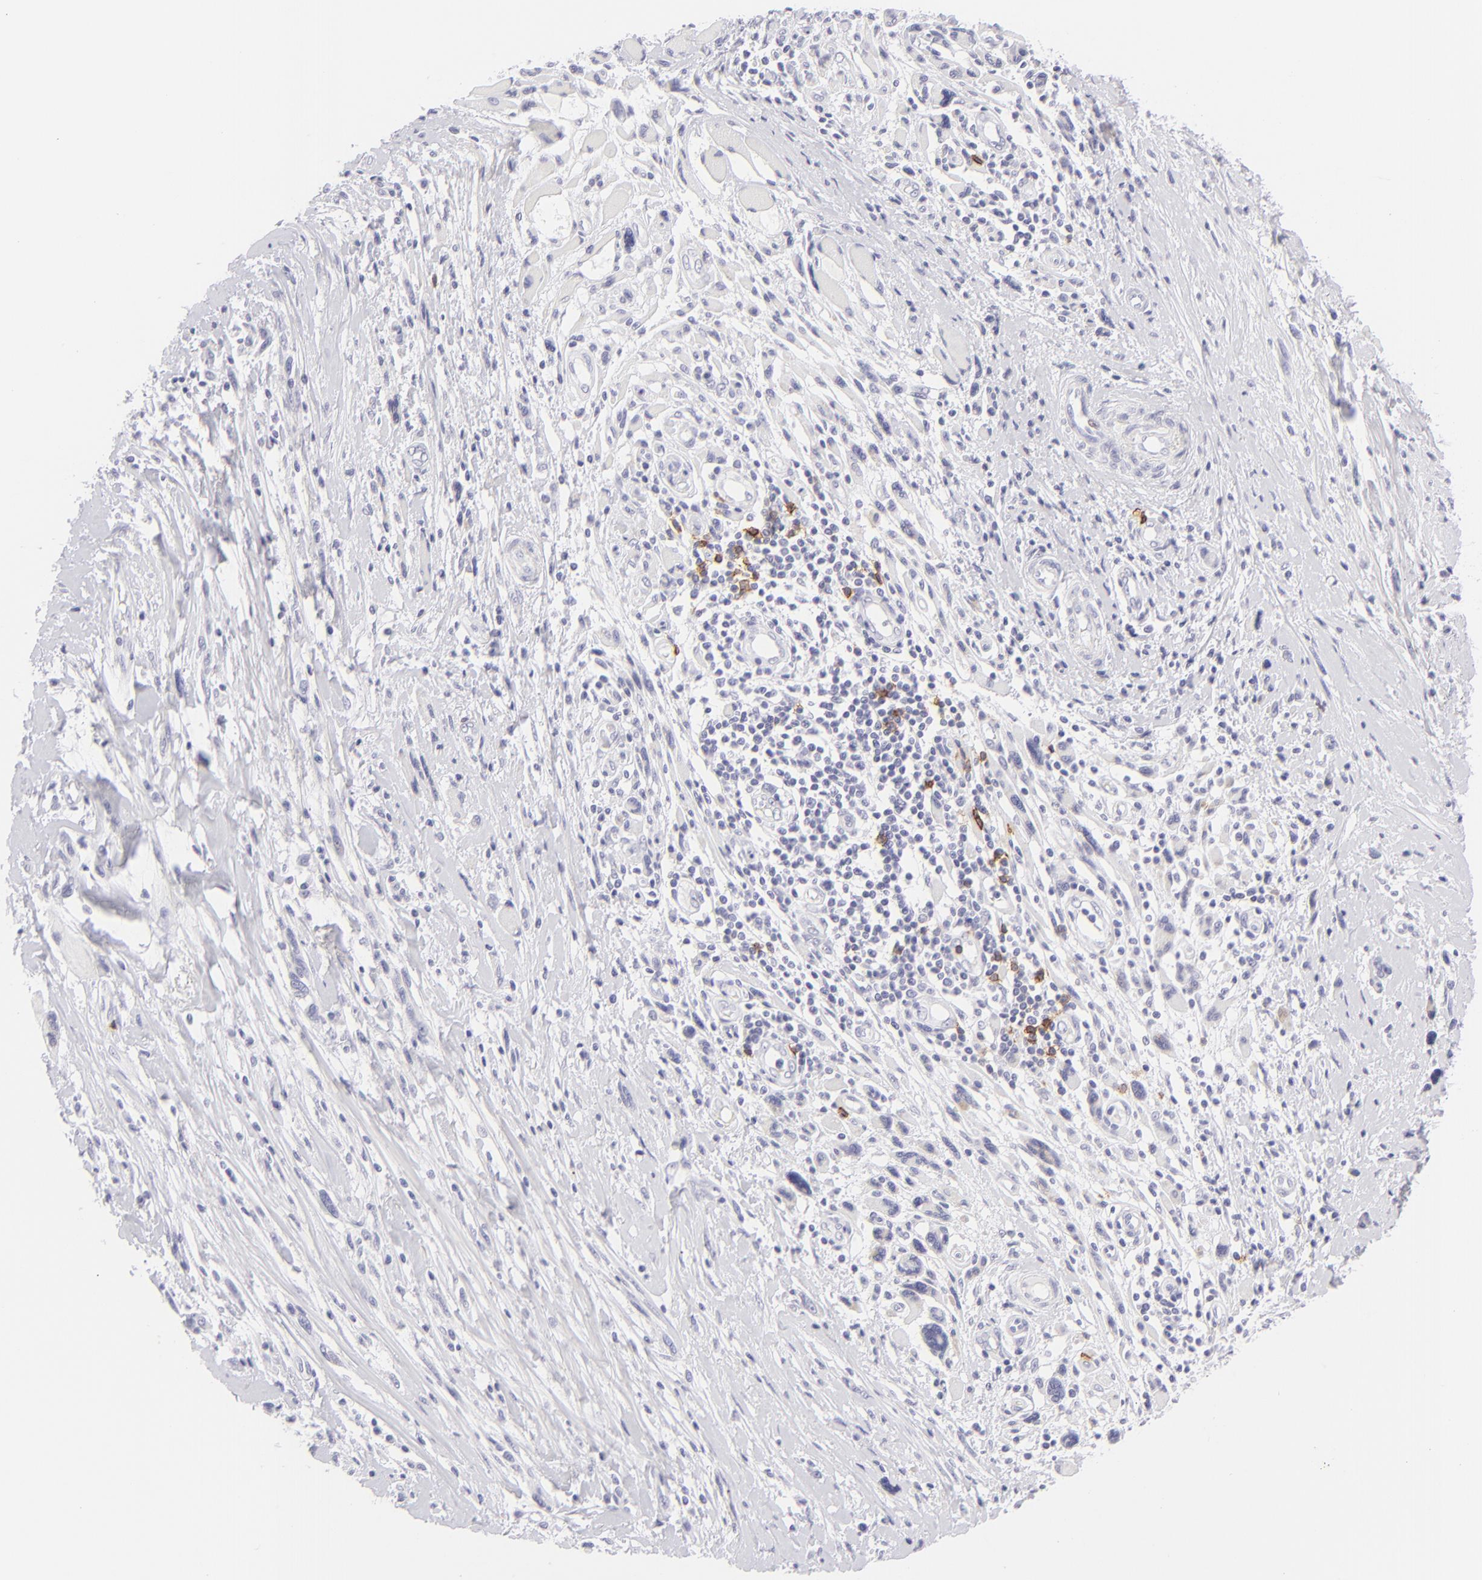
{"staining": {"intensity": "negative", "quantity": "none", "location": "none"}, "tissue": "melanoma", "cell_type": "Tumor cells", "image_type": "cancer", "snomed": [{"axis": "morphology", "description": "Malignant melanoma, NOS"}, {"axis": "topography", "description": "Skin"}], "caption": "The histopathology image demonstrates no staining of tumor cells in malignant melanoma.", "gene": "FCER2", "patient": {"sex": "male", "age": 91}}